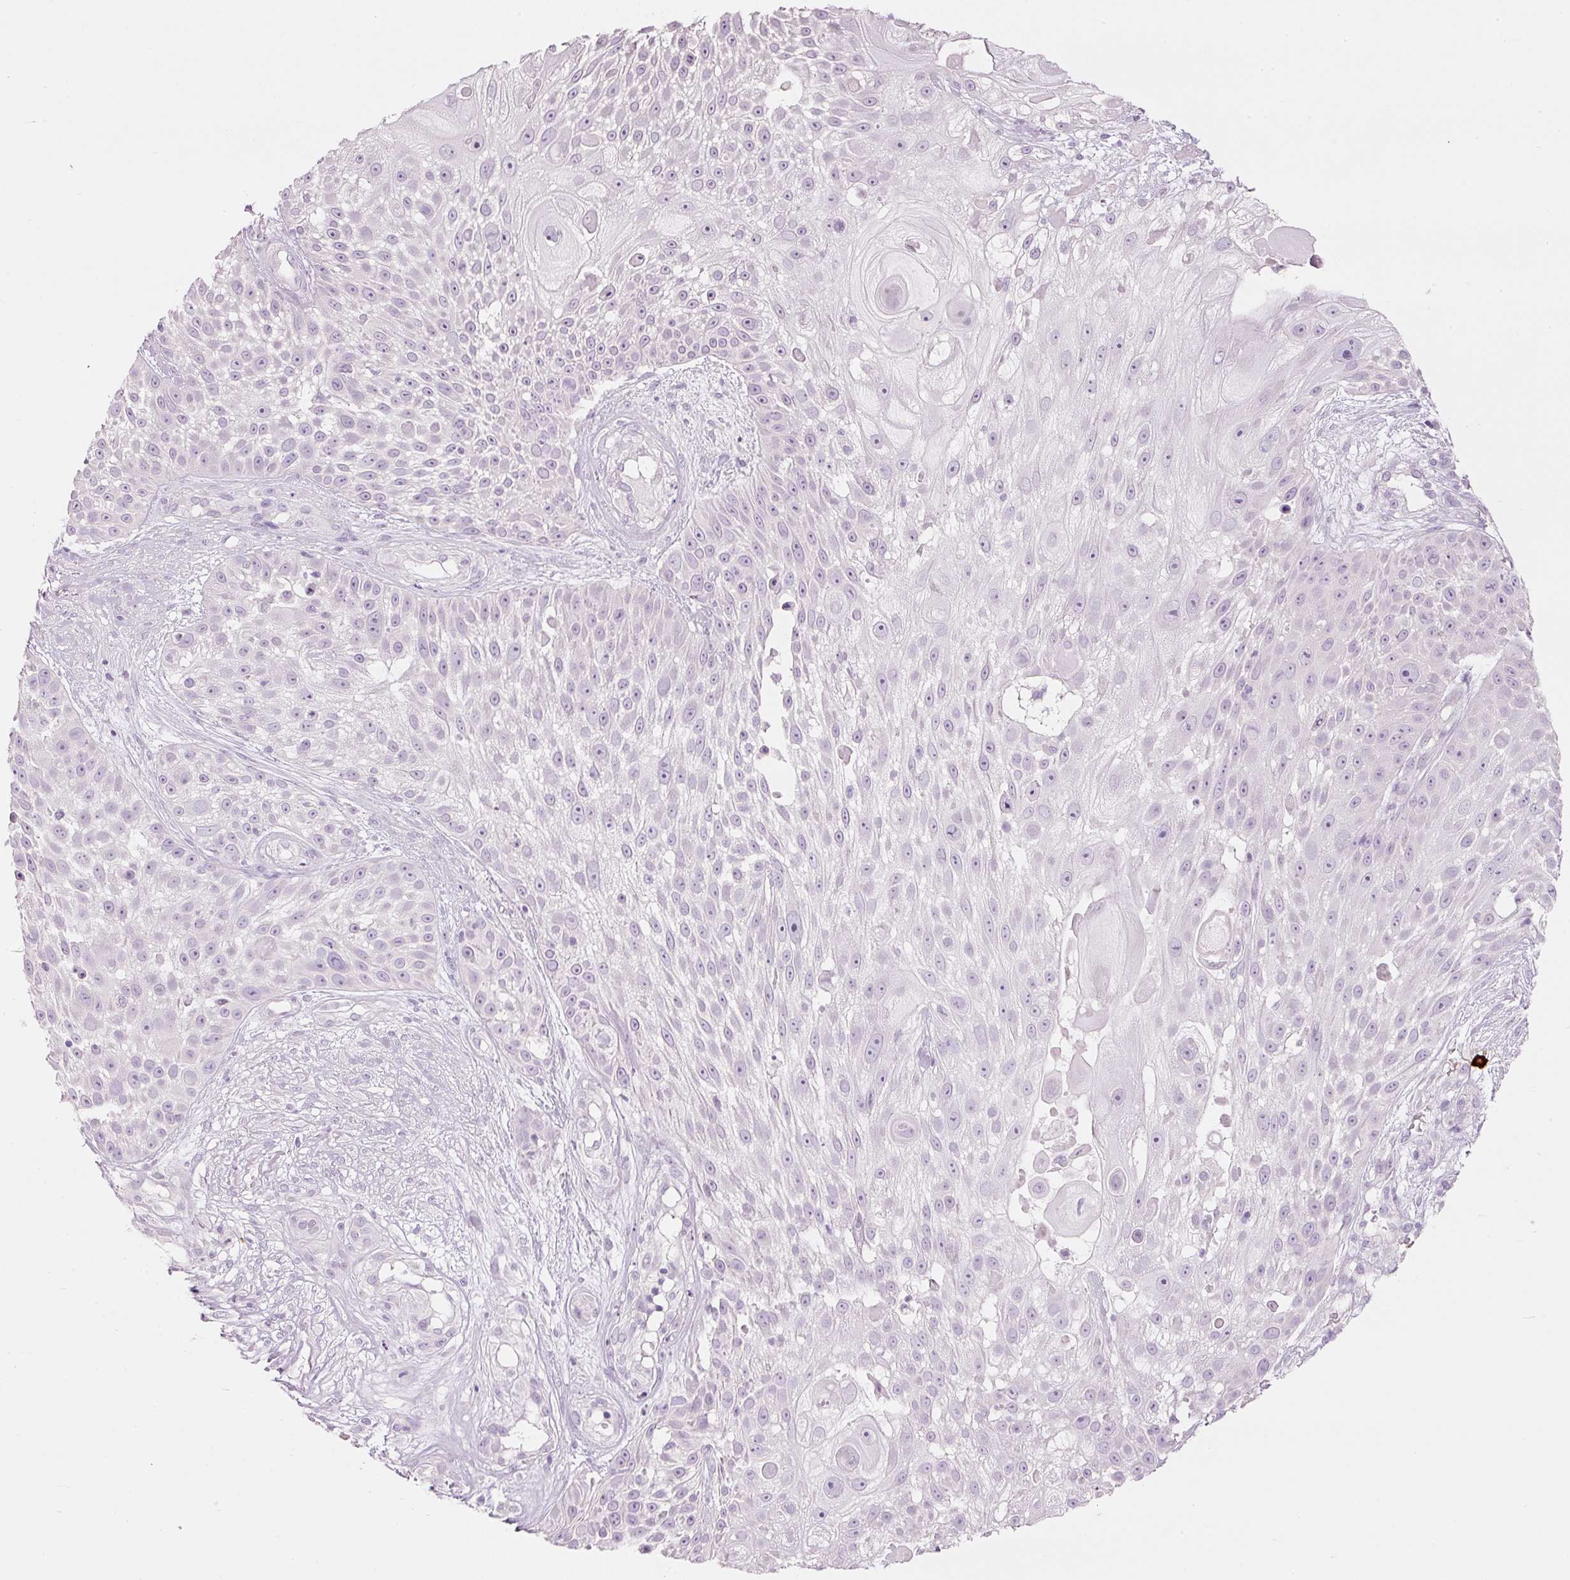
{"staining": {"intensity": "negative", "quantity": "none", "location": "none"}, "tissue": "skin cancer", "cell_type": "Tumor cells", "image_type": "cancer", "snomed": [{"axis": "morphology", "description": "Squamous cell carcinoma, NOS"}, {"axis": "topography", "description": "Skin"}], "caption": "Photomicrograph shows no protein expression in tumor cells of skin cancer tissue.", "gene": "CMA1", "patient": {"sex": "female", "age": 86}}